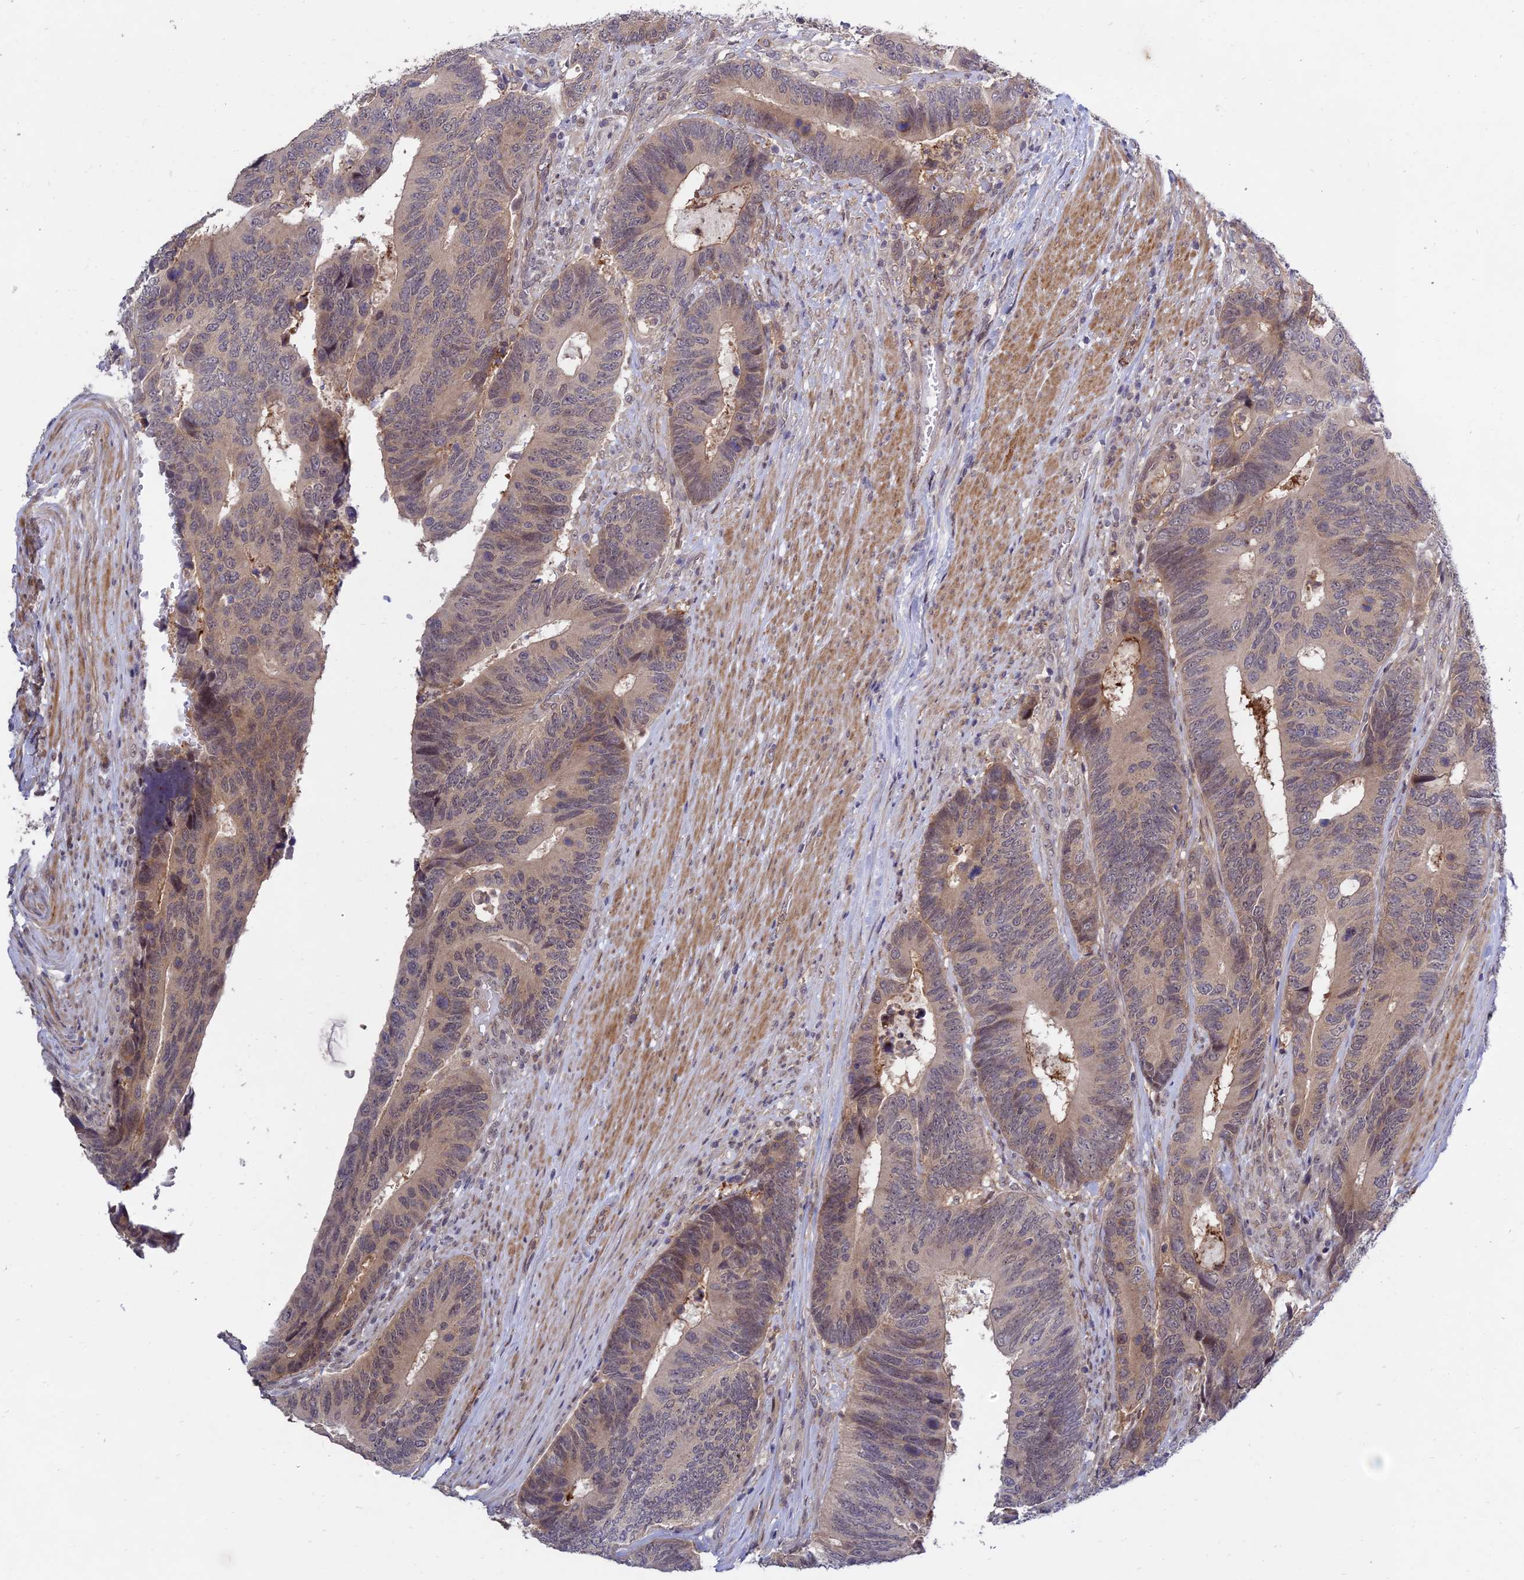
{"staining": {"intensity": "weak", "quantity": ">75%", "location": "cytoplasmic/membranous"}, "tissue": "colorectal cancer", "cell_type": "Tumor cells", "image_type": "cancer", "snomed": [{"axis": "morphology", "description": "Adenocarcinoma, NOS"}, {"axis": "topography", "description": "Colon"}], "caption": "This histopathology image shows colorectal cancer stained with immunohistochemistry to label a protein in brown. The cytoplasmic/membranous of tumor cells show weak positivity for the protein. Nuclei are counter-stained blue.", "gene": "ZNF85", "patient": {"sex": "male", "age": 87}}